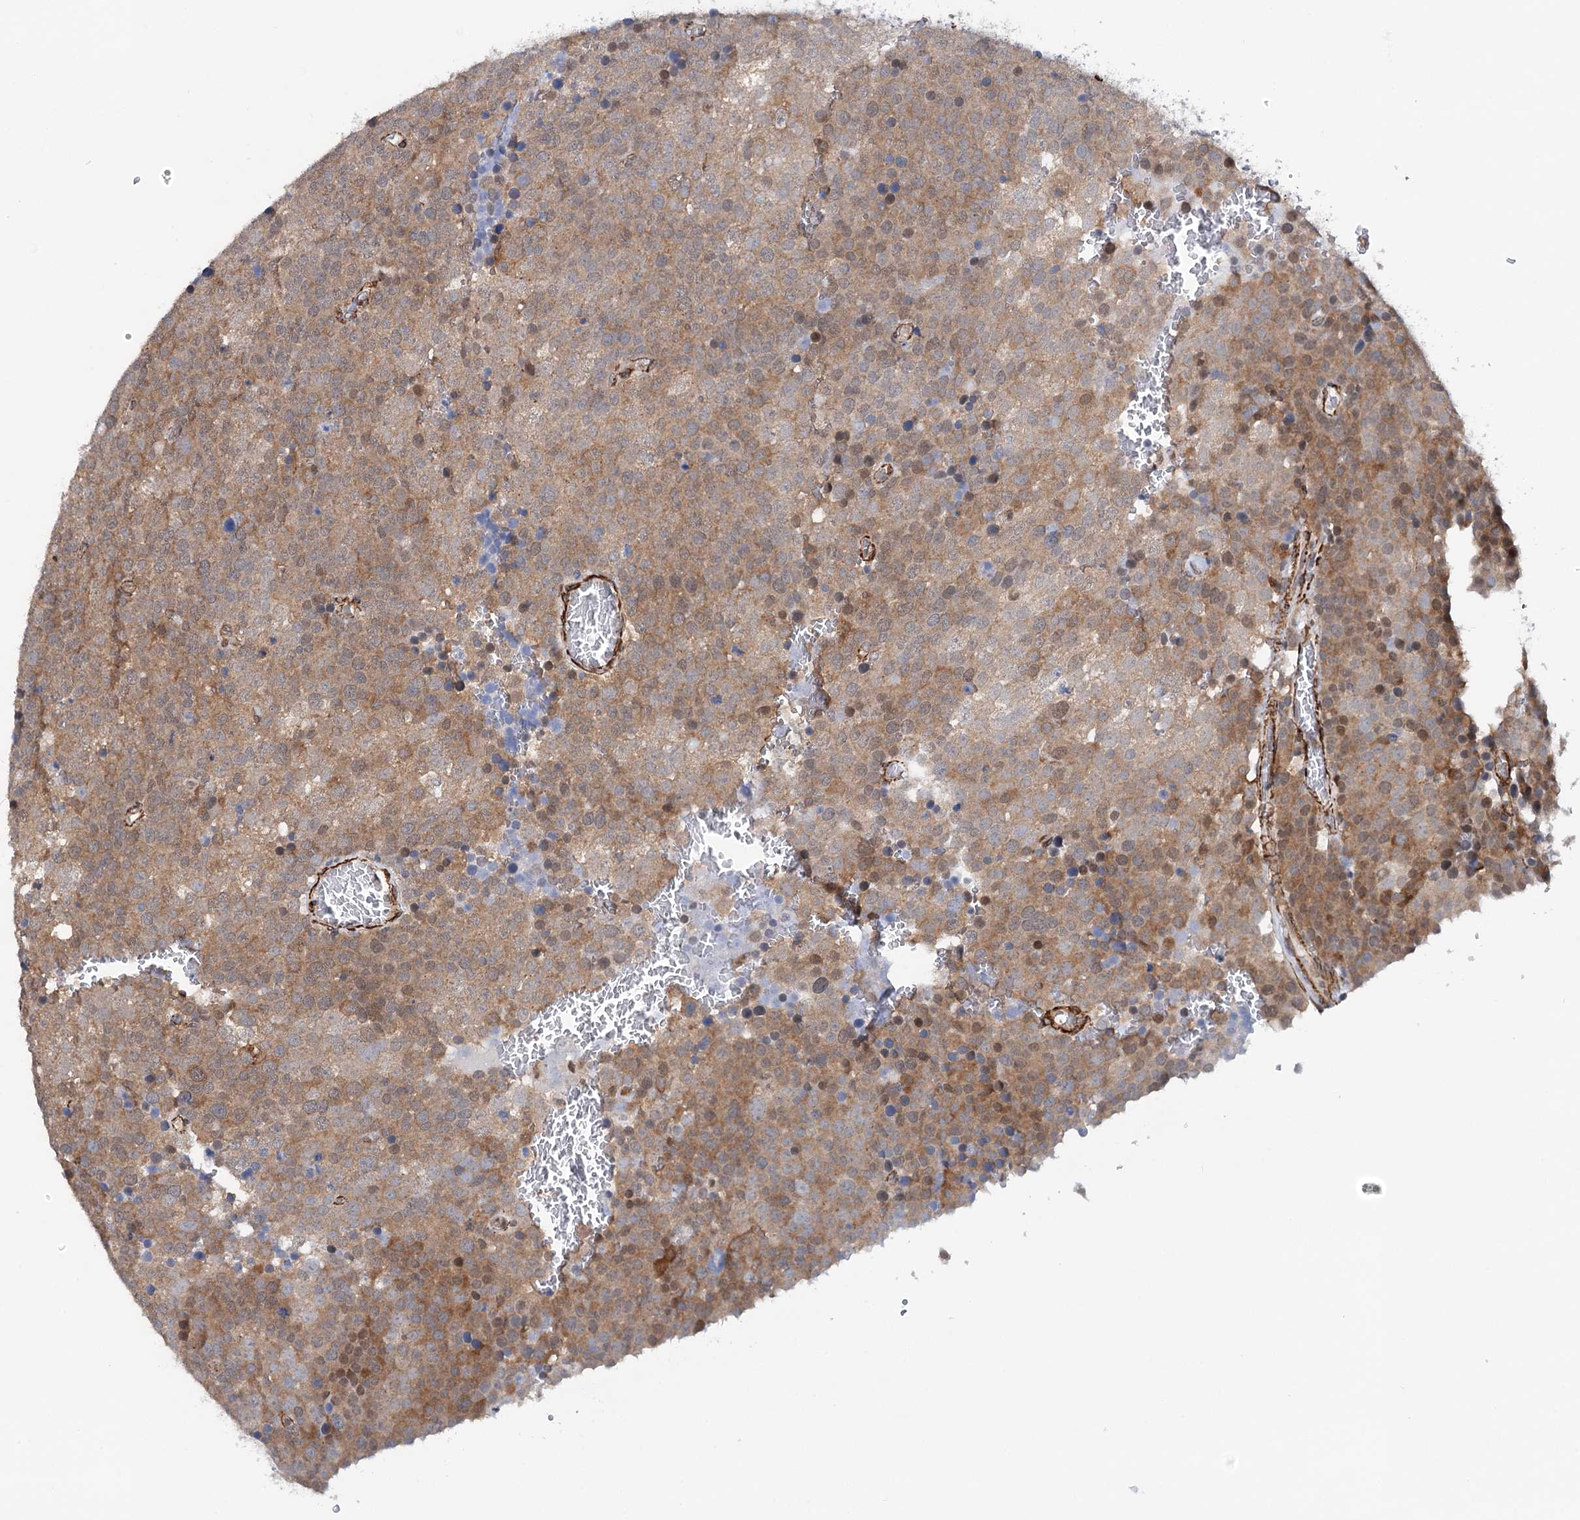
{"staining": {"intensity": "moderate", "quantity": ">75%", "location": "cytoplasmic/membranous"}, "tissue": "testis cancer", "cell_type": "Tumor cells", "image_type": "cancer", "snomed": [{"axis": "morphology", "description": "Seminoma, NOS"}, {"axis": "topography", "description": "Testis"}], "caption": "Testis seminoma was stained to show a protein in brown. There is medium levels of moderate cytoplasmic/membranous positivity in about >75% of tumor cells. (IHC, brightfield microscopy, high magnification).", "gene": "PPP2R5B", "patient": {"sex": "male", "age": 71}}